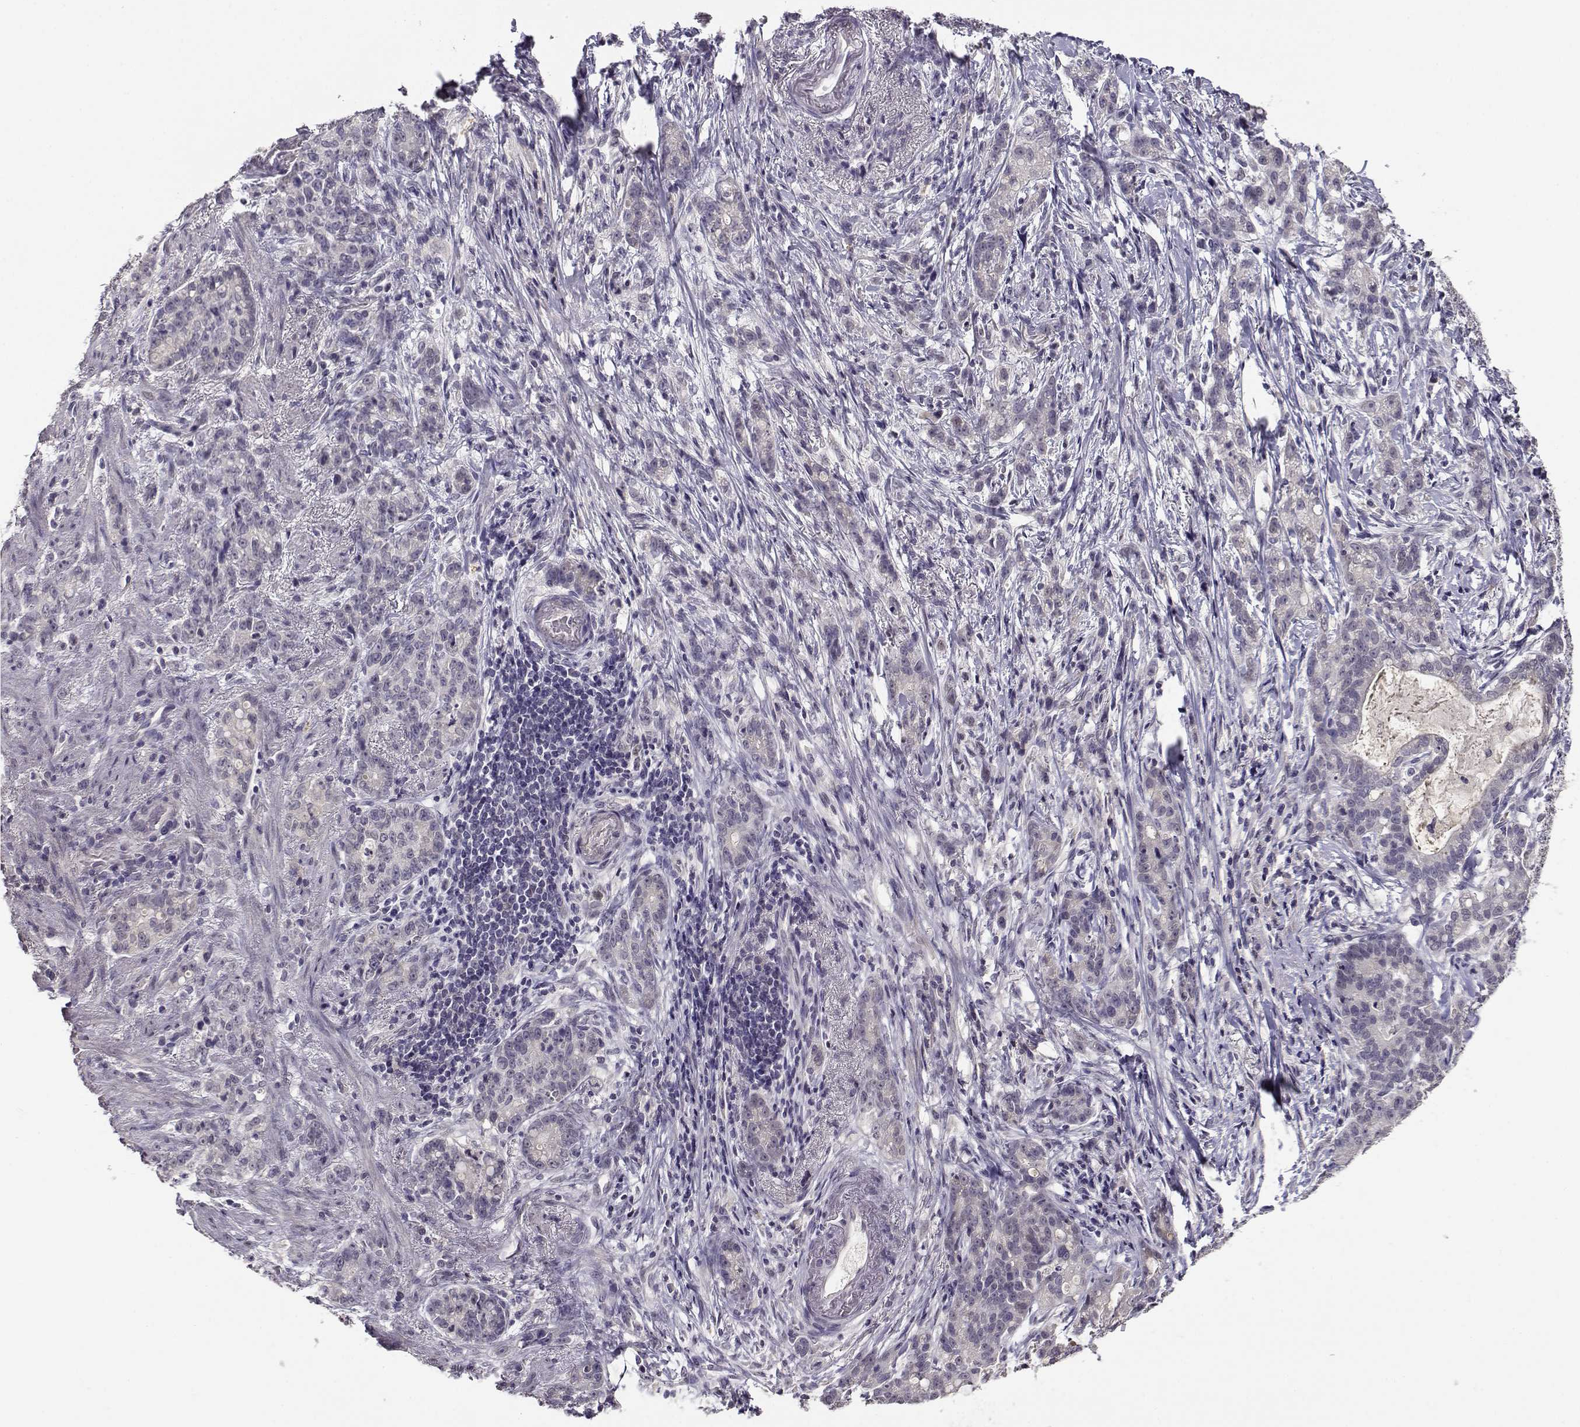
{"staining": {"intensity": "negative", "quantity": "none", "location": "none"}, "tissue": "stomach cancer", "cell_type": "Tumor cells", "image_type": "cancer", "snomed": [{"axis": "morphology", "description": "Adenocarcinoma, NOS"}, {"axis": "topography", "description": "Stomach, lower"}], "caption": "Immunohistochemical staining of human stomach adenocarcinoma shows no significant expression in tumor cells.", "gene": "RHOXF2", "patient": {"sex": "male", "age": 88}}